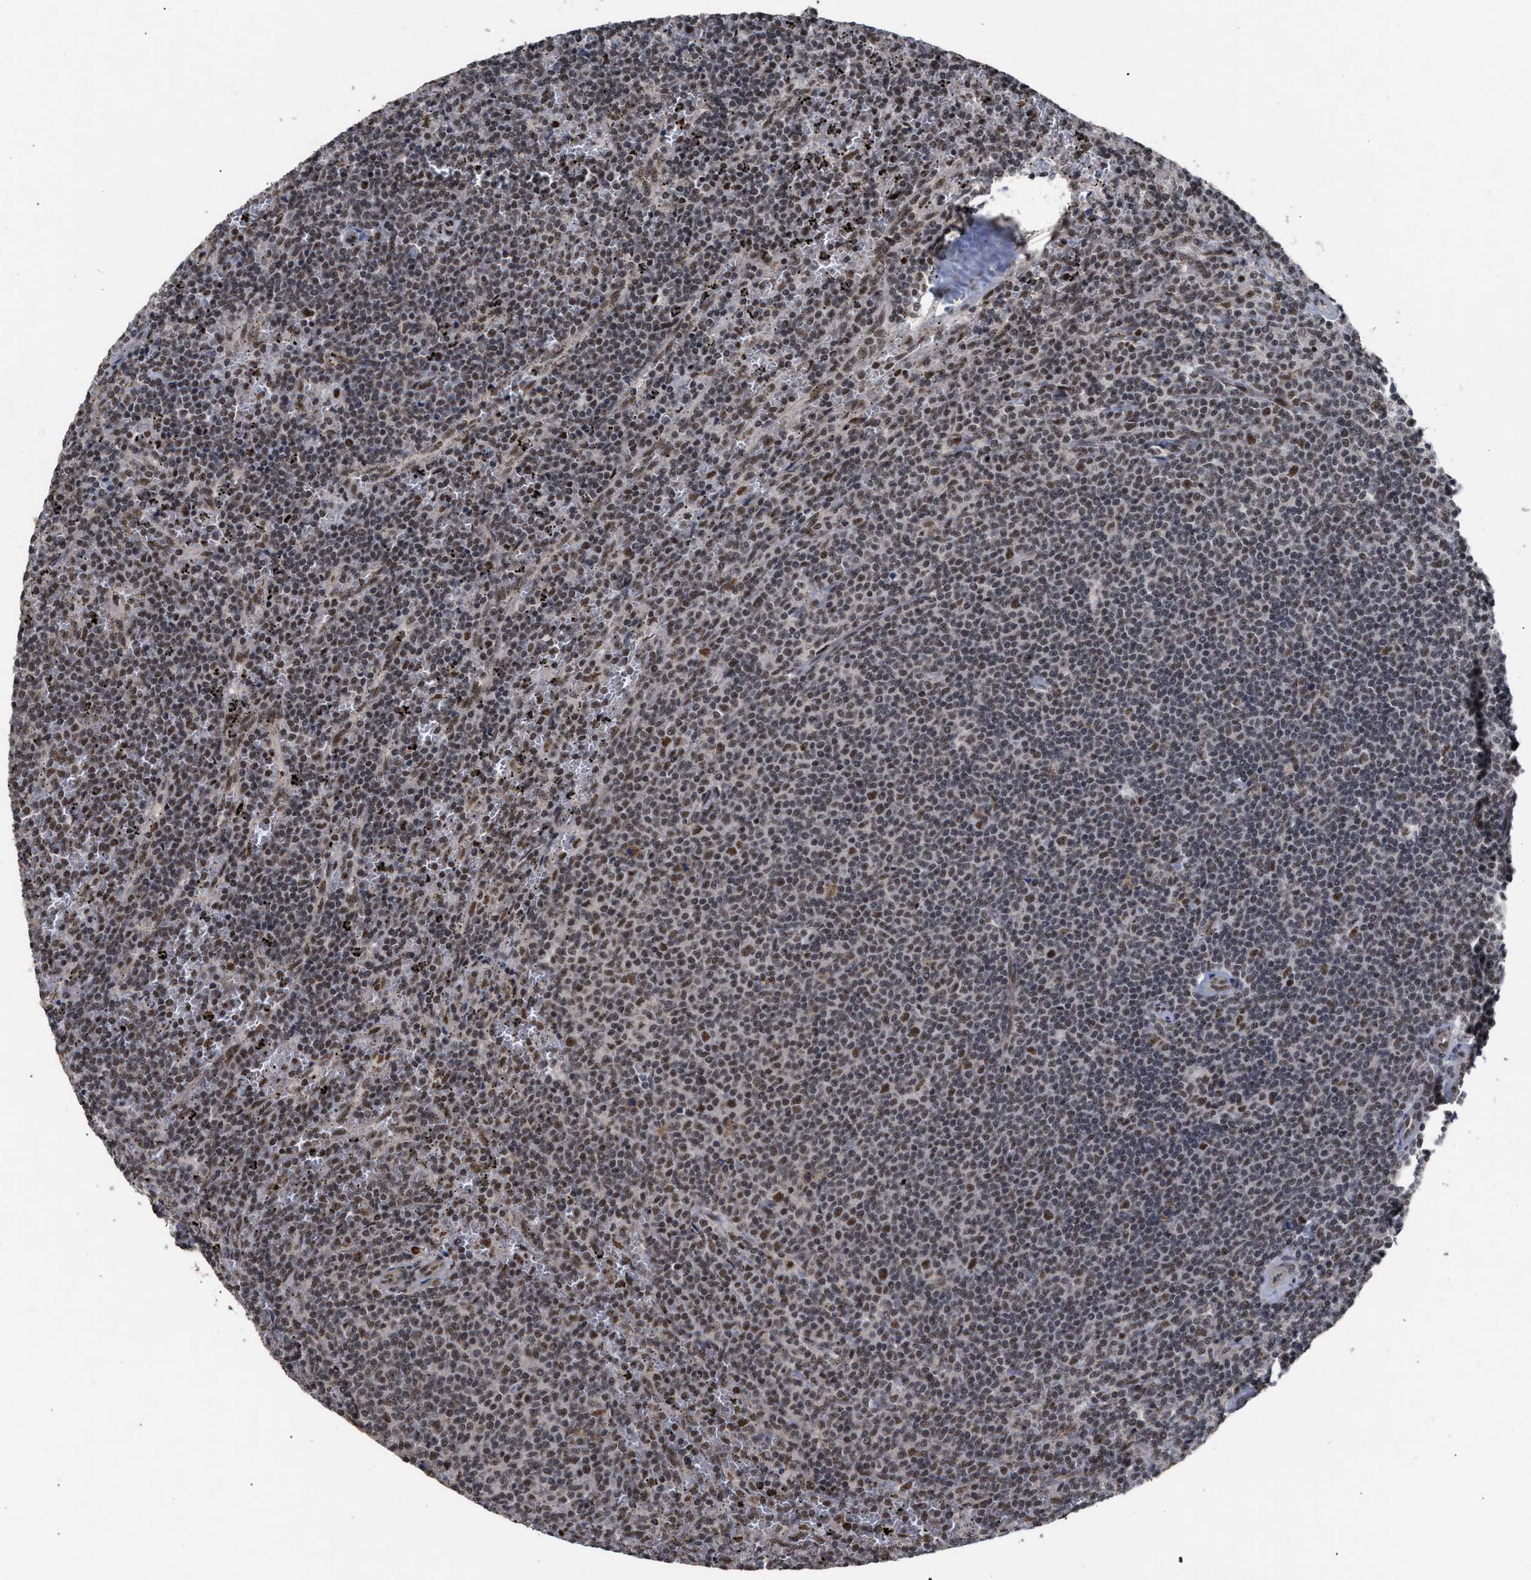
{"staining": {"intensity": "moderate", "quantity": ">75%", "location": "nuclear"}, "tissue": "lymphoma", "cell_type": "Tumor cells", "image_type": "cancer", "snomed": [{"axis": "morphology", "description": "Malignant lymphoma, non-Hodgkin's type, Low grade"}, {"axis": "topography", "description": "Spleen"}], "caption": "Protein staining reveals moderate nuclear staining in approximately >75% of tumor cells in lymphoma.", "gene": "EIF4A3", "patient": {"sex": "female", "age": 50}}